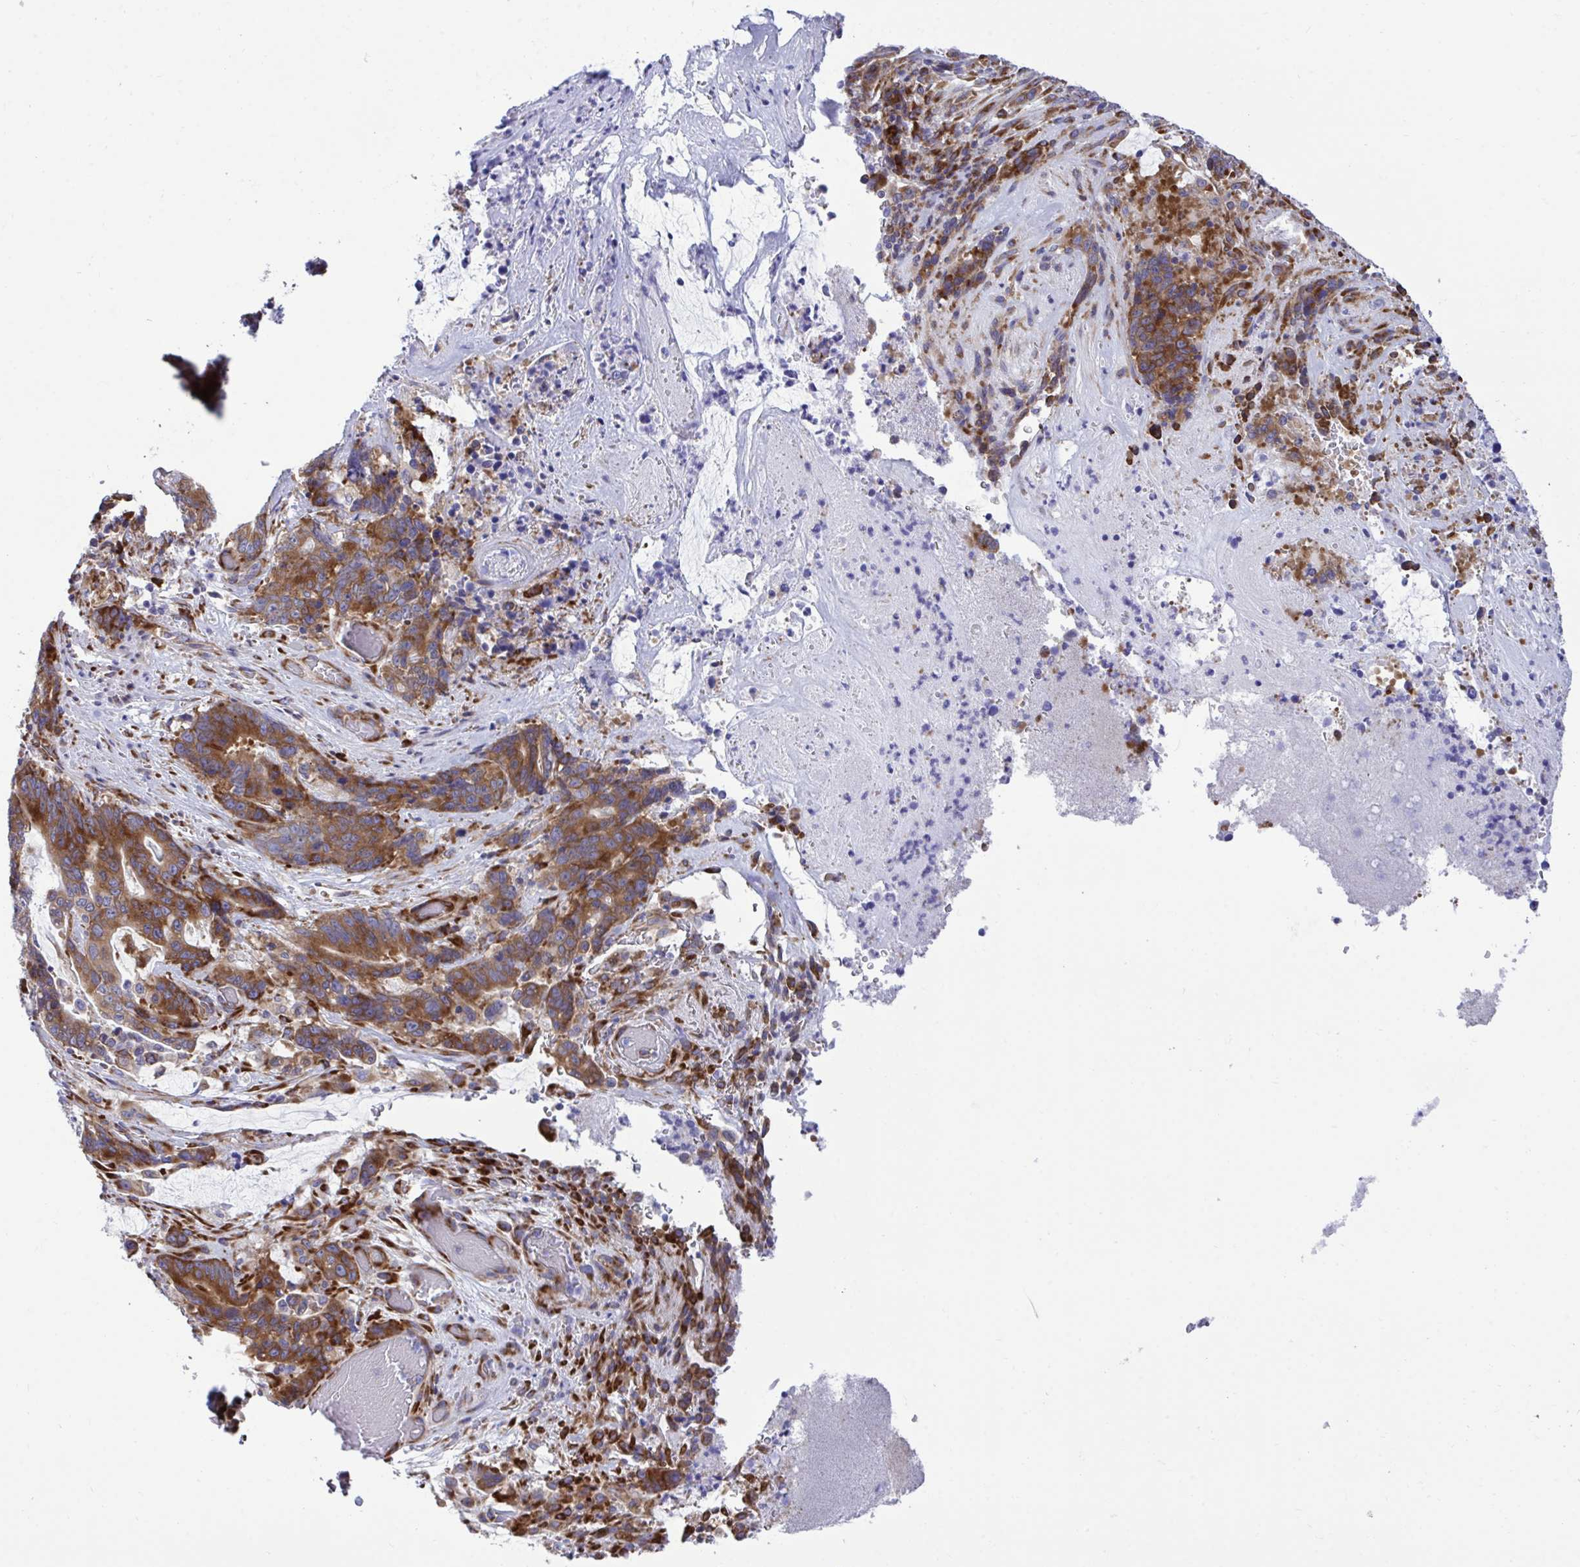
{"staining": {"intensity": "moderate", "quantity": ">75%", "location": "cytoplasmic/membranous"}, "tissue": "stomach cancer", "cell_type": "Tumor cells", "image_type": "cancer", "snomed": [{"axis": "morphology", "description": "Normal tissue, NOS"}, {"axis": "morphology", "description": "Adenocarcinoma, NOS"}, {"axis": "topography", "description": "Stomach"}], "caption": "Adenocarcinoma (stomach) was stained to show a protein in brown. There is medium levels of moderate cytoplasmic/membranous staining in about >75% of tumor cells. The staining was performed using DAB (3,3'-diaminobenzidine), with brown indicating positive protein expression. Nuclei are stained blue with hematoxylin.", "gene": "RPS15", "patient": {"sex": "female", "age": 64}}